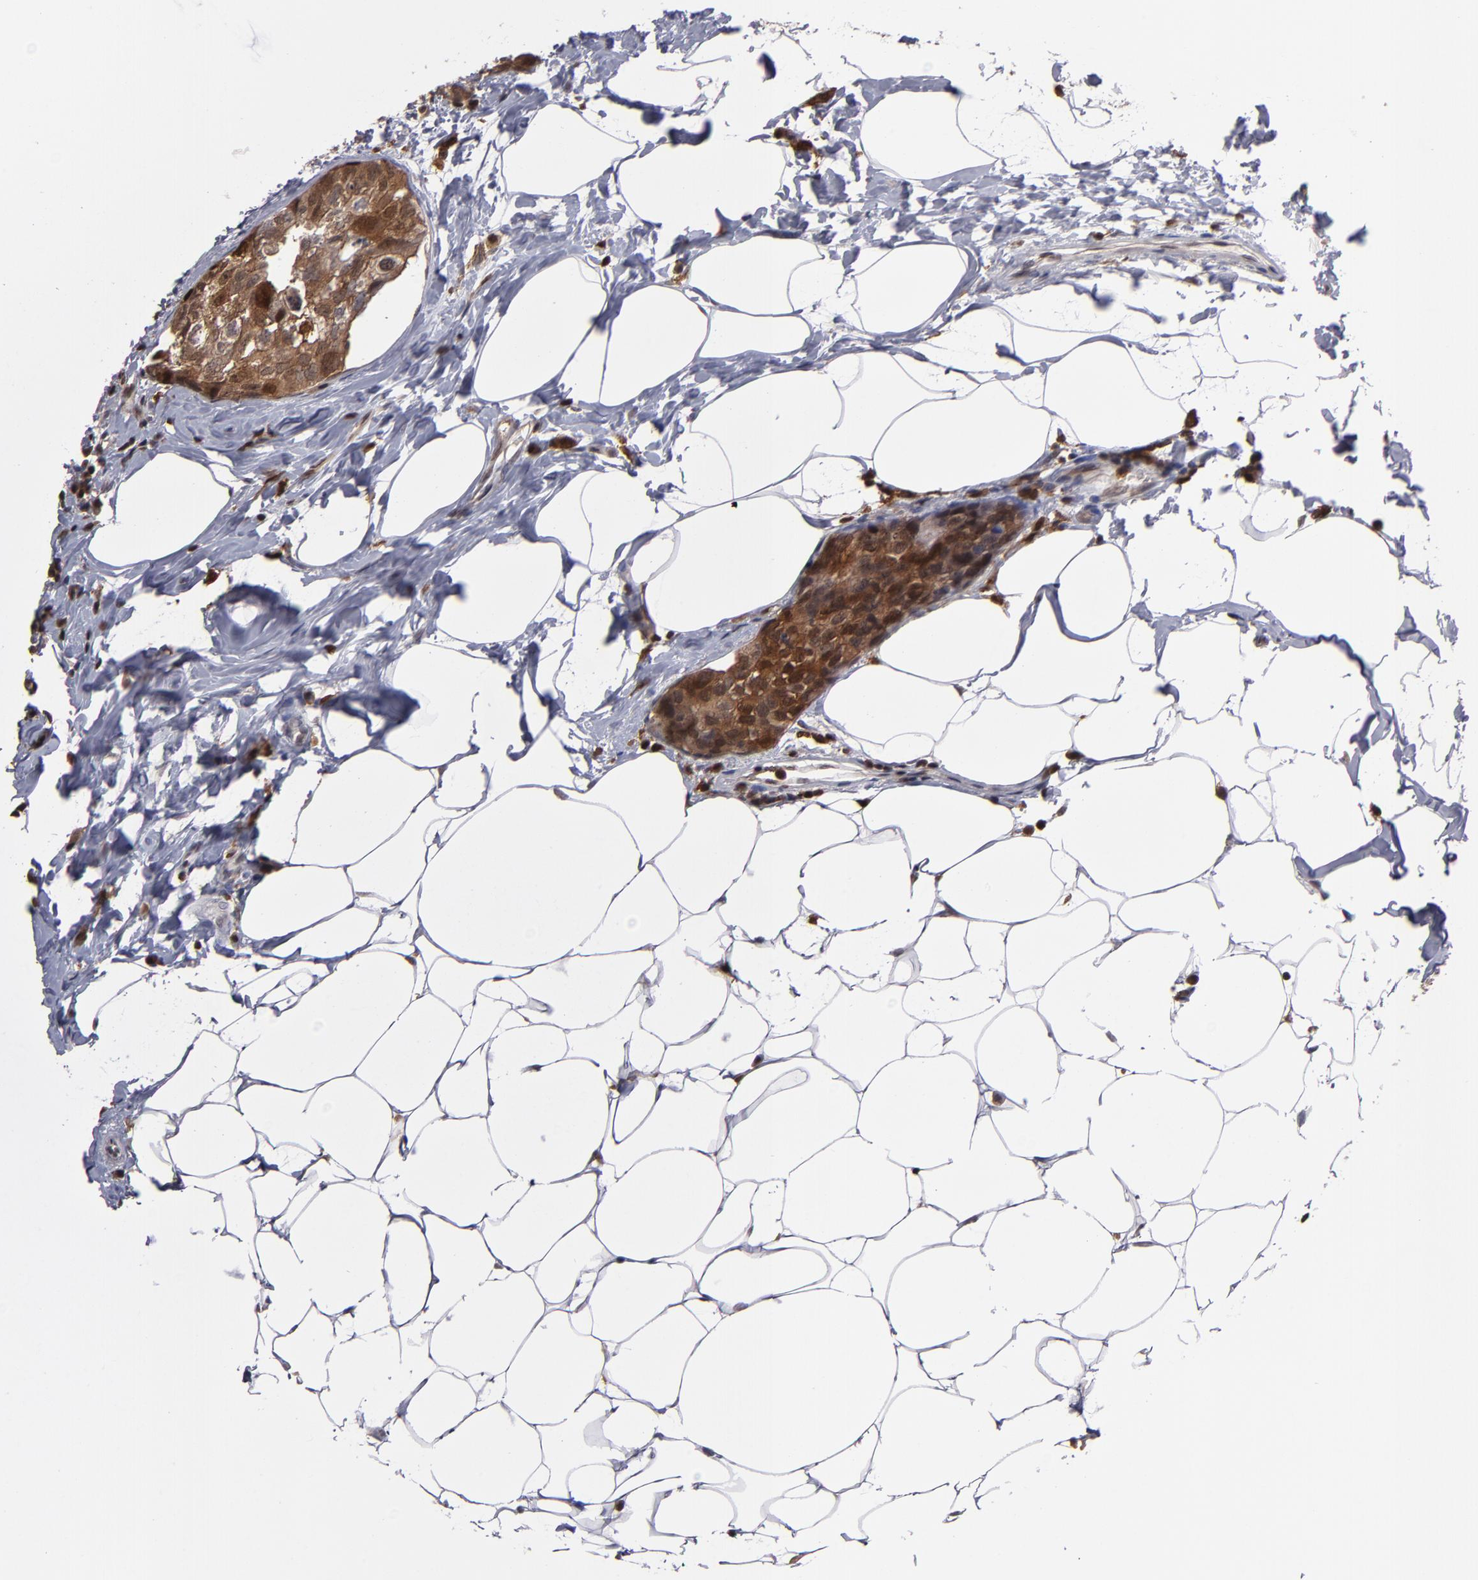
{"staining": {"intensity": "moderate", "quantity": ">75%", "location": "cytoplasmic/membranous,nuclear"}, "tissue": "breast cancer", "cell_type": "Tumor cells", "image_type": "cancer", "snomed": [{"axis": "morphology", "description": "Normal tissue, NOS"}, {"axis": "morphology", "description": "Duct carcinoma"}, {"axis": "topography", "description": "Breast"}], "caption": "Moderate cytoplasmic/membranous and nuclear protein expression is present in about >75% of tumor cells in breast cancer. (DAB IHC, brown staining for protein, blue staining for nuclei).", "gene": "GRB2", "patient": {"sex": "female", "age": 50}}